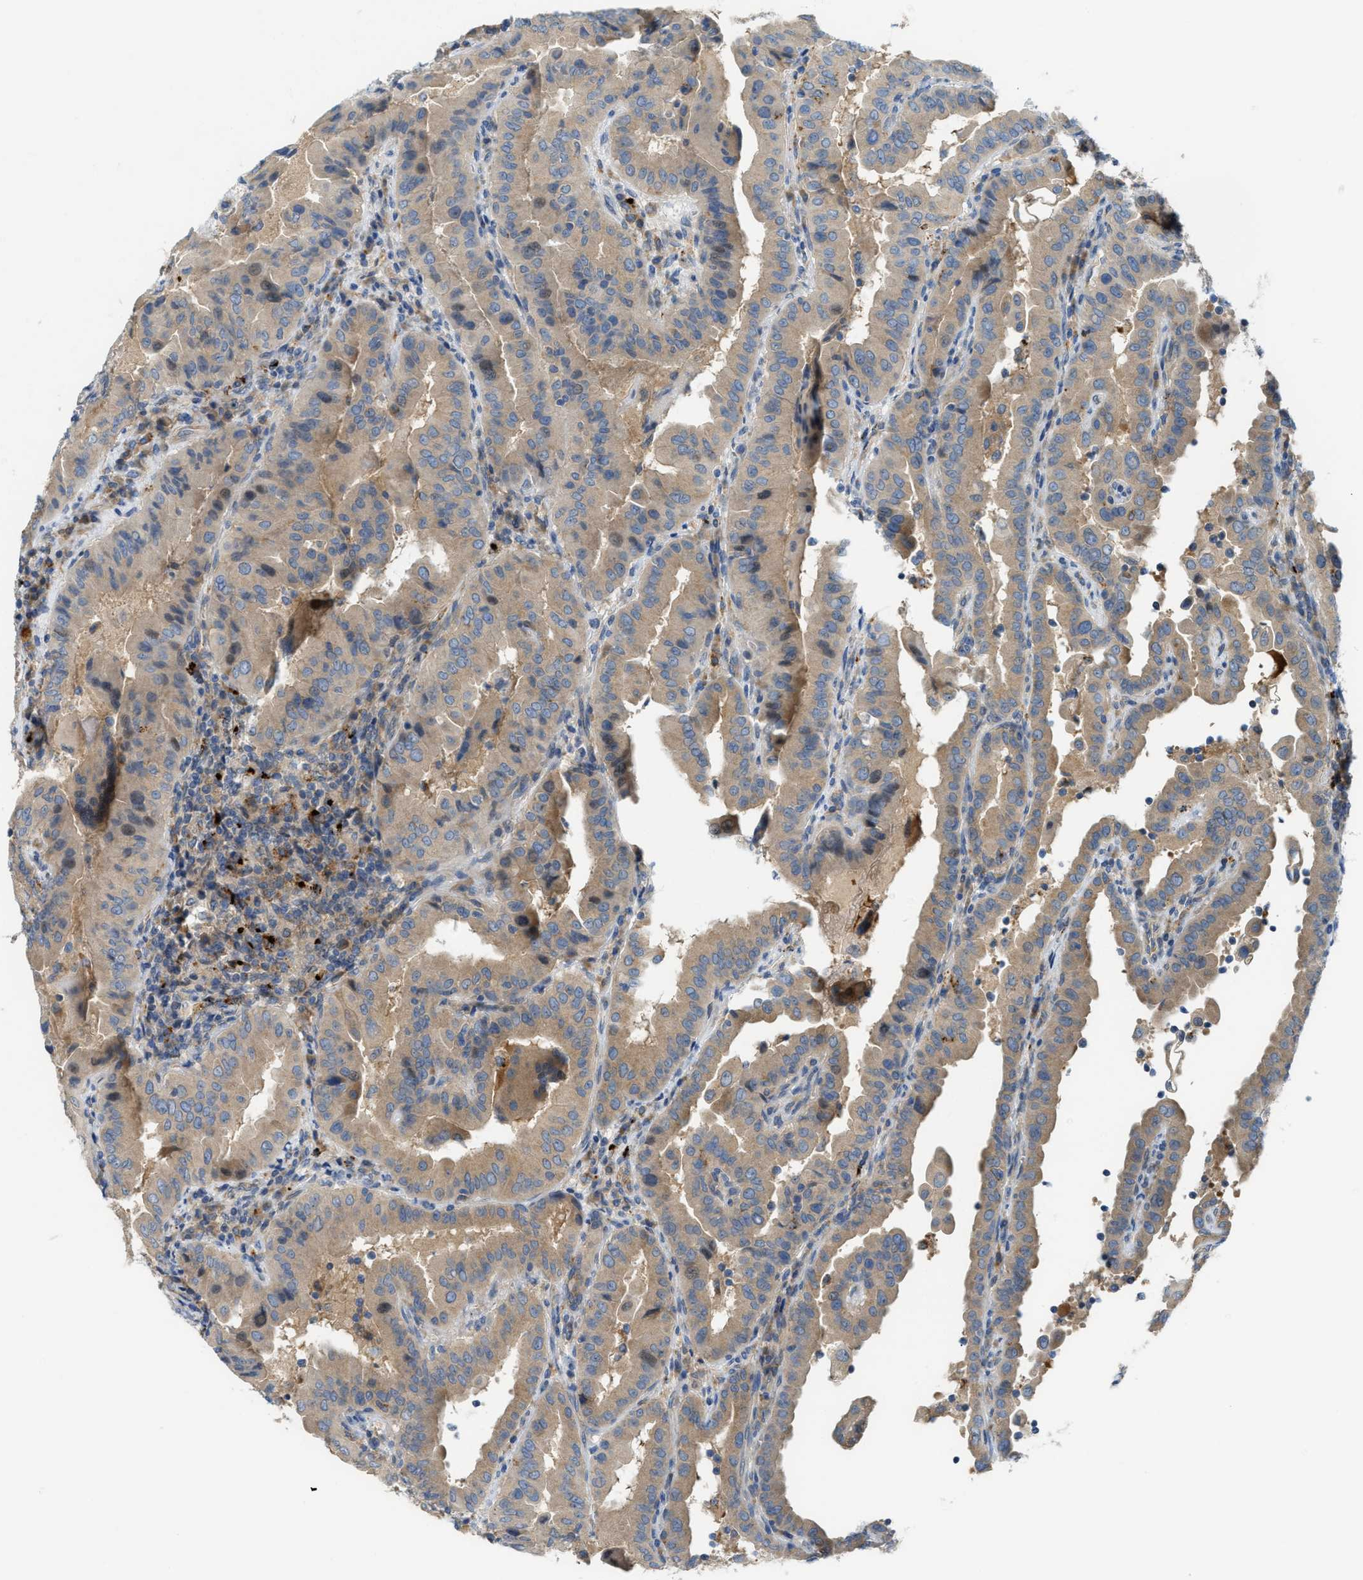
{"staining": {"intensity": "weak", "quantity": ">75%", "location": "cytoplasmic/membranous"}, "tissue": "thyroid cancer", "cell_type": "Tumor cells", "image_type": "cancer", "snomed": [{"axis": "morphology", "description": "Papillary adenocarcinoma, NOS"}, {"axis": "topography", "description": "Thyroid gland"}], "caption": "Protein expression analysis of thyroid cancer (papillary adenocarcinoma) reveals weak cytoplasmic/membranous positivity in about >75% of tumor cells. The protein of interest is shown in brown color, while the nuclei are stained blue.", "gene": "KLHDC10", "patient": {"sex": "male", "age": 33}}